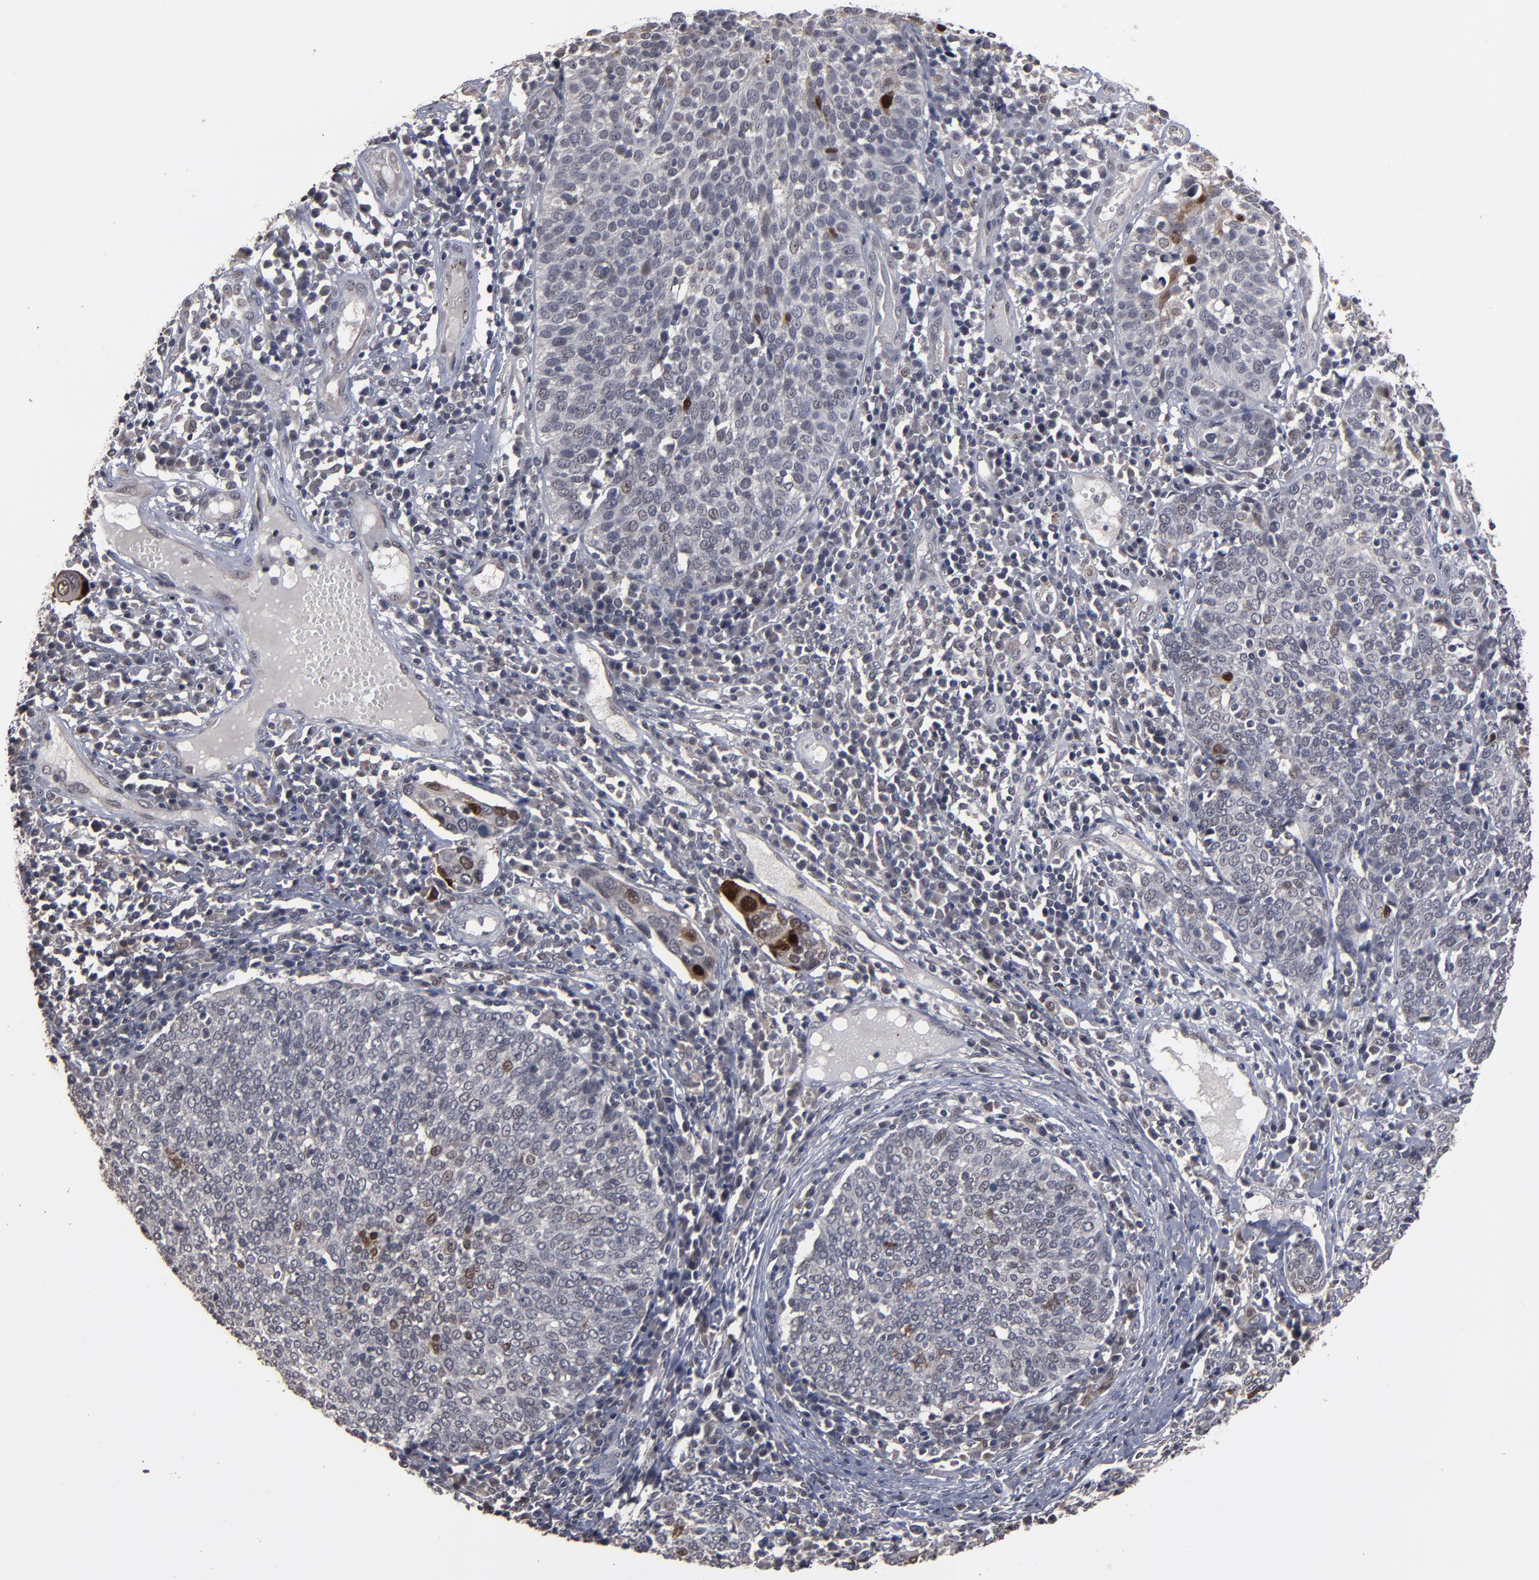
{"staining": {"intensity": "weak", "quantity": "<25%", "location": "cytoplasmic/membranous,nuclear"}, "tissue": "cervical cancer", "cell_type": "Tumor cells", "image_type": "cancer", "snomed": [{"axis": "morphology", "description": "Squamous cell carcinoma, NOS"}, {"axis": "topography", "description": "Cervix"}], "caption": "Tumor cells show no significant protein expression in cervical cancer (squamous cell carcinoma). (Stains: DAB (3,3'-diaminobenzidine) IHC with hematoxylin counter stain, Microscopy: brightfield microscopy at high magnification).", "gene": "SLC22A17", "patient": {"sex": "female", "age": 40}}